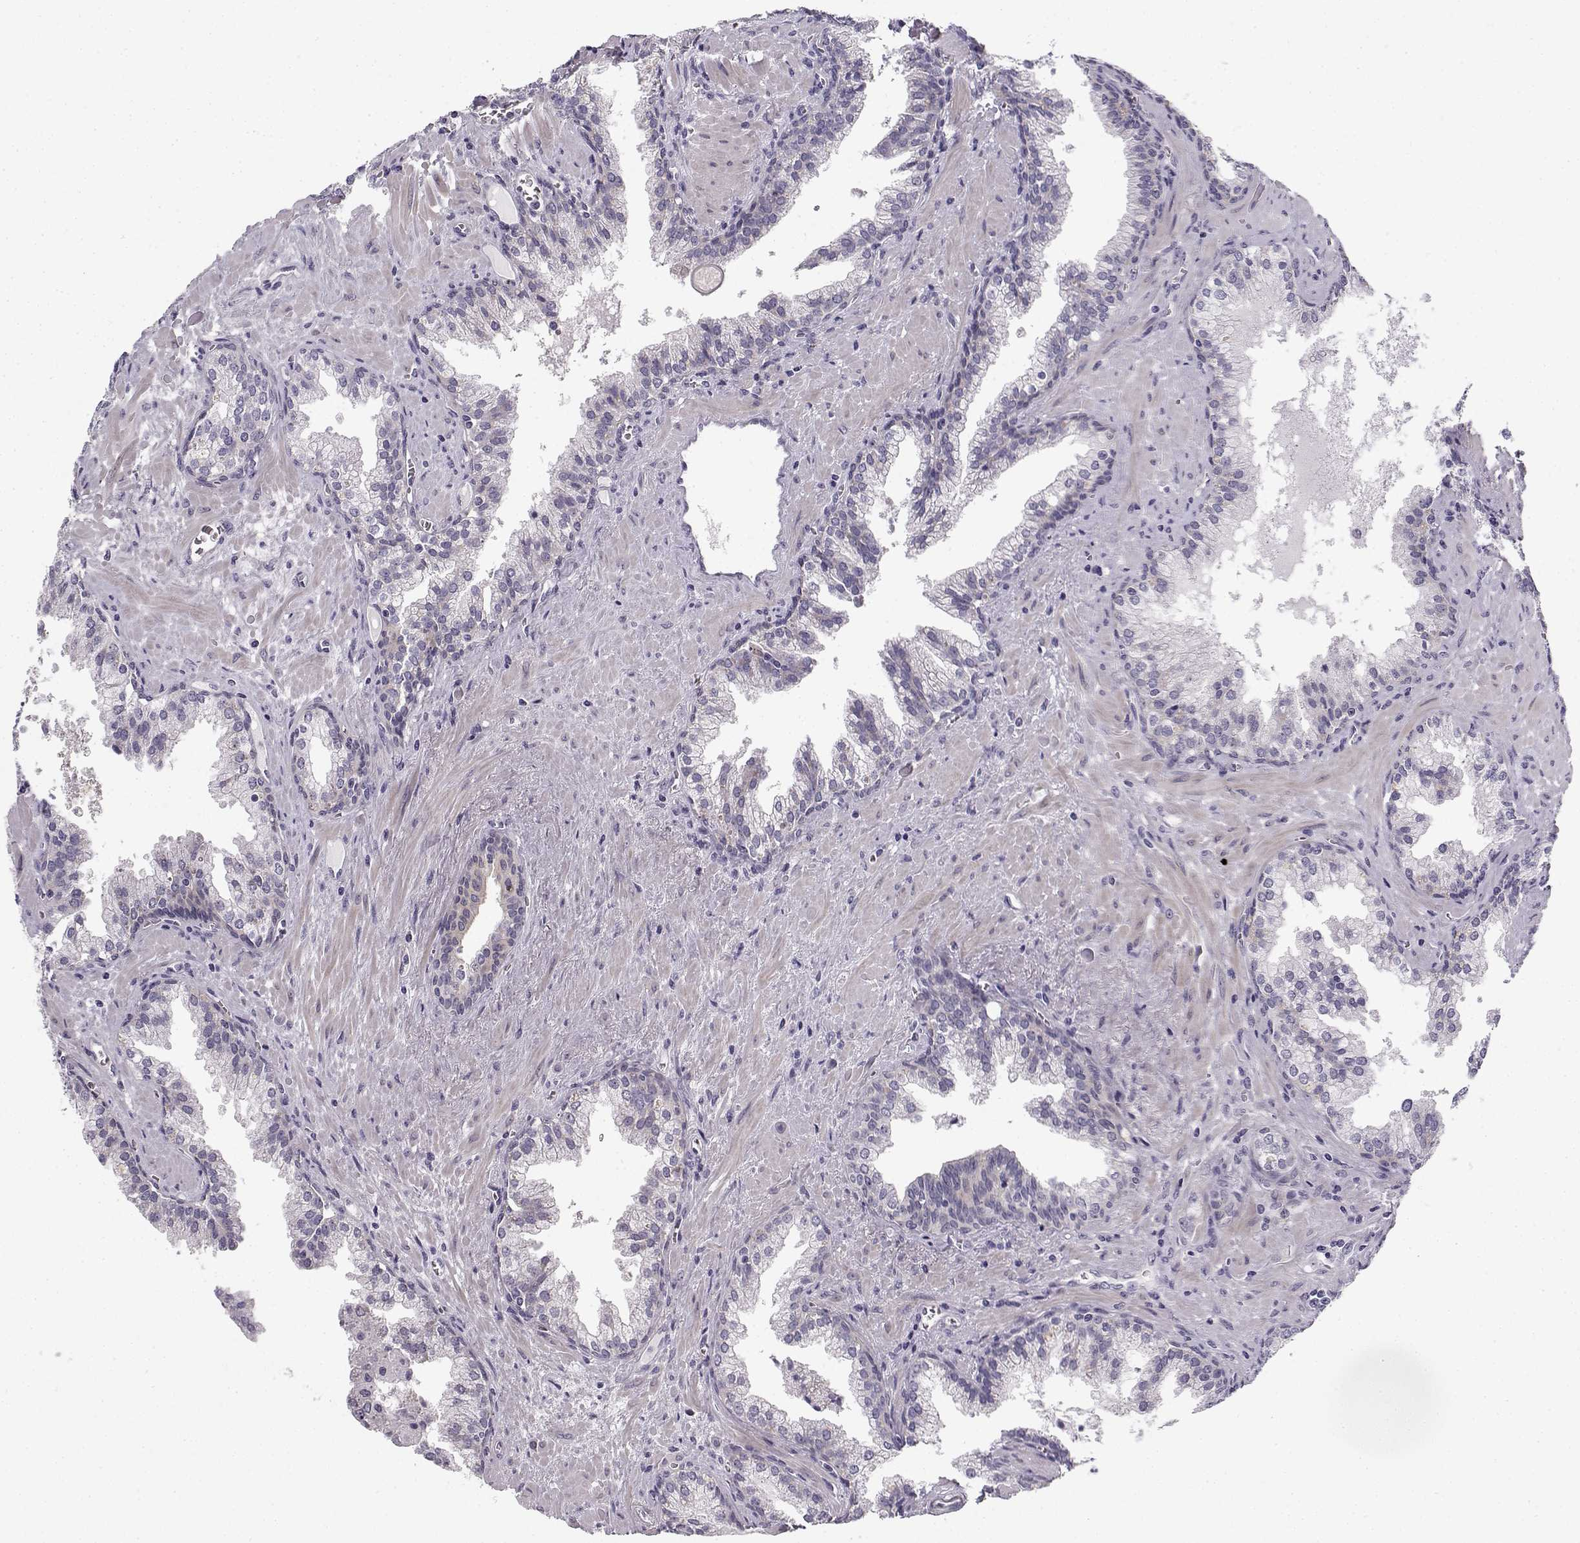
{"staining": {"intensity": "negative", "quantity": "none", "location": "none"}, "tissue": "prostate cancer", "cell_type": "Tumor cells", "image_type": "cancer", "snomed": [{"axis": "morphology", "description": "Adenocarcinoma, High grade"}, {"axis": "topography", "description": "Prostate"}], "caption": "High power microscopy histopathology image of an immunohistochemistry (IHC) histopathology image of prostate cancer (adenocarcinoma (high-grade)), revealing no significant expression in tumor cells. (Brightfield microscopy of DAB immunohistochemistry at high magnification).", "gene": "CREB3L3", "patient": {"sex": "male", "age": 68}}